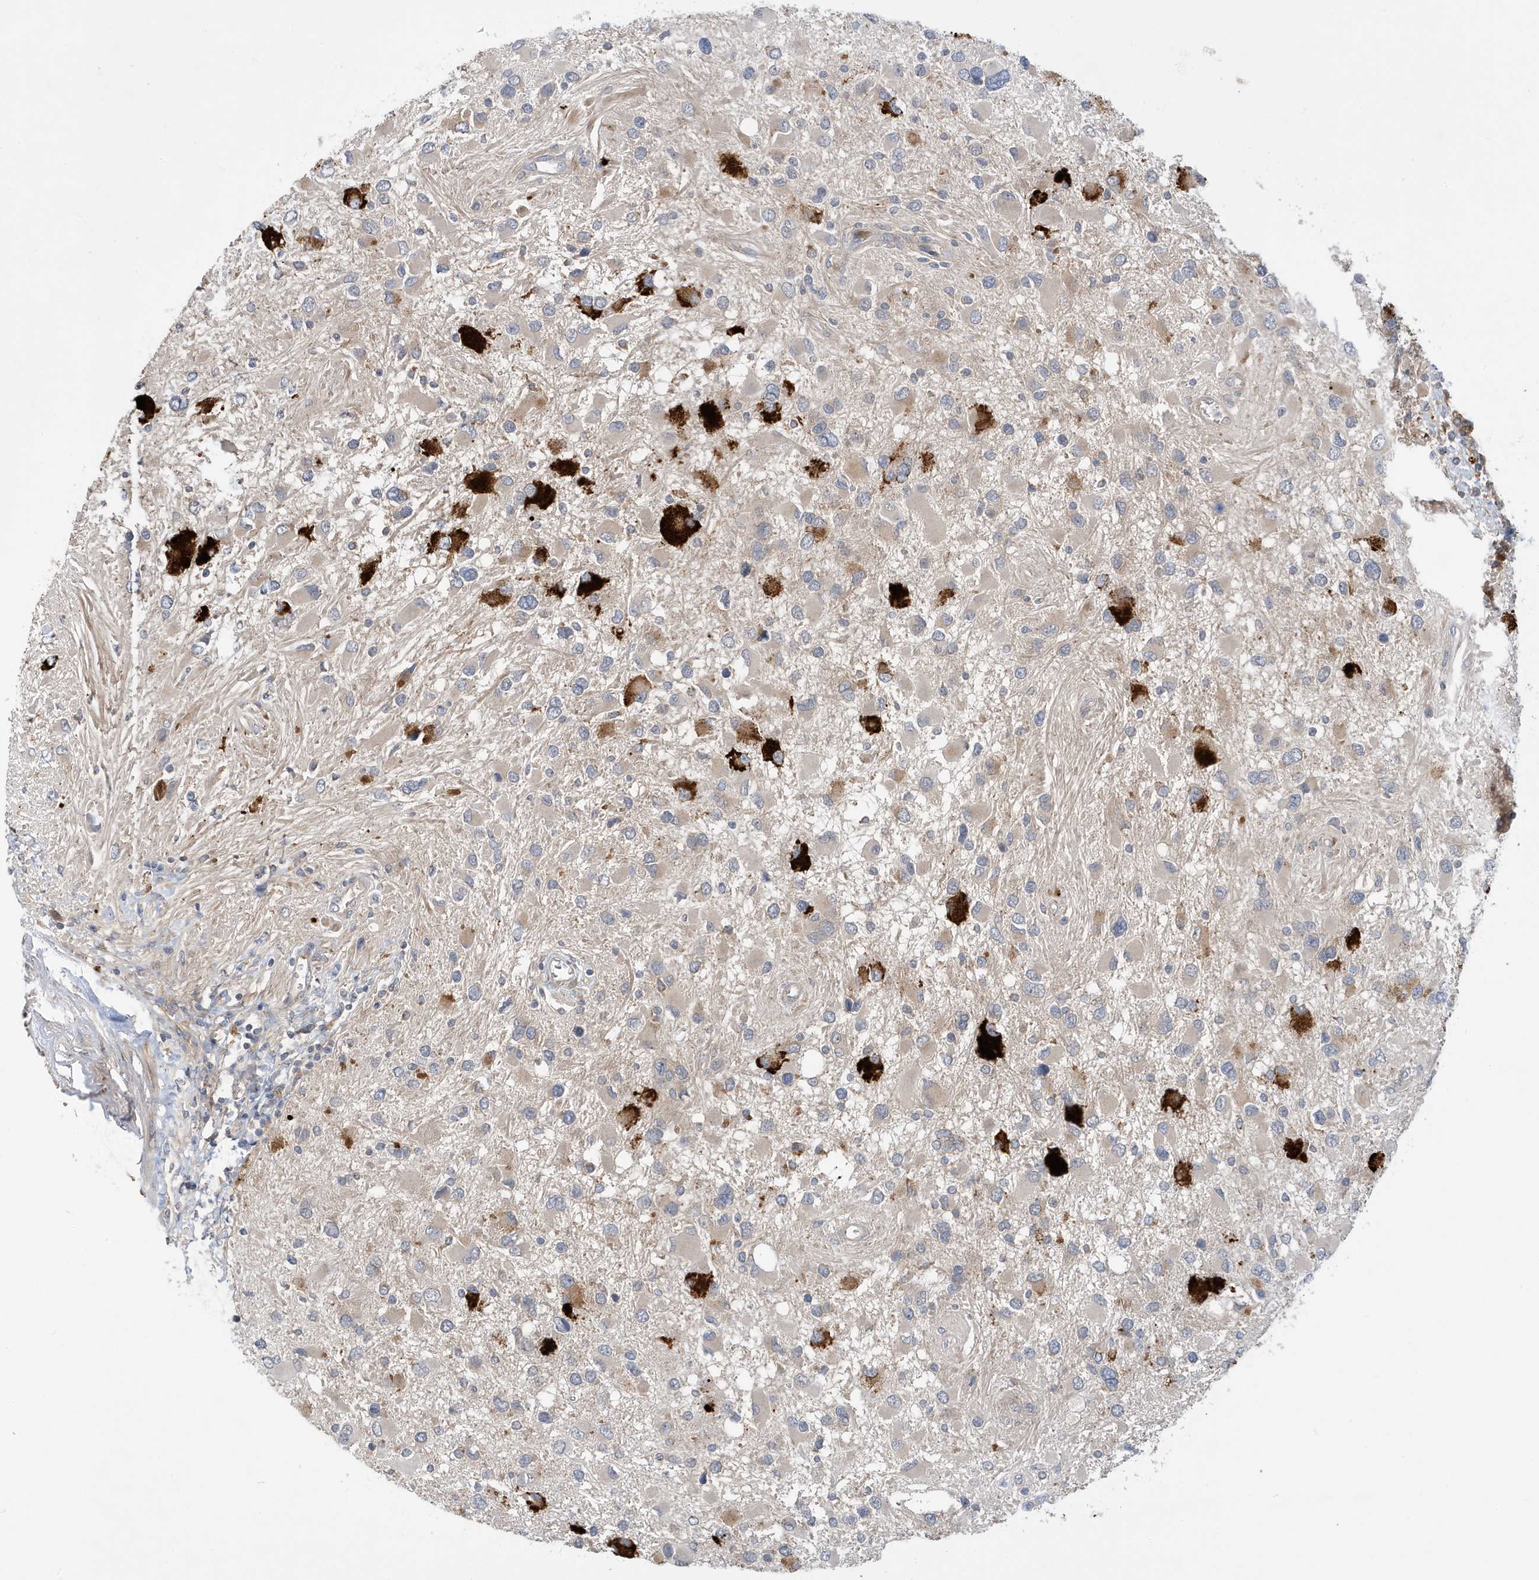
{"staining": {"intensity": "strong", "quantity": "<25%", "location": "cytoplasmic/membranous"}, "tissue": "glioma", "cell_type": "Tumor cells", "image_type": "cancer", "snomed": [{"axis": "morphology", "description": "Glioma, malignant, High grade"}, {"axis": "topography", "description": "Brain"}], "caption": "DAB (3,3'-diaminobenzidine) immunohistochemical staining of malignant high-grade glioma demonstrates strong cytoplasmic/membranous protein positivity in approximately <25% of tumor cells. (DAB = brown stain, brightfield microscopy at high magnification).", "gene": "LAPTM4A", "patient": {"sex": "male", "age": 53}}